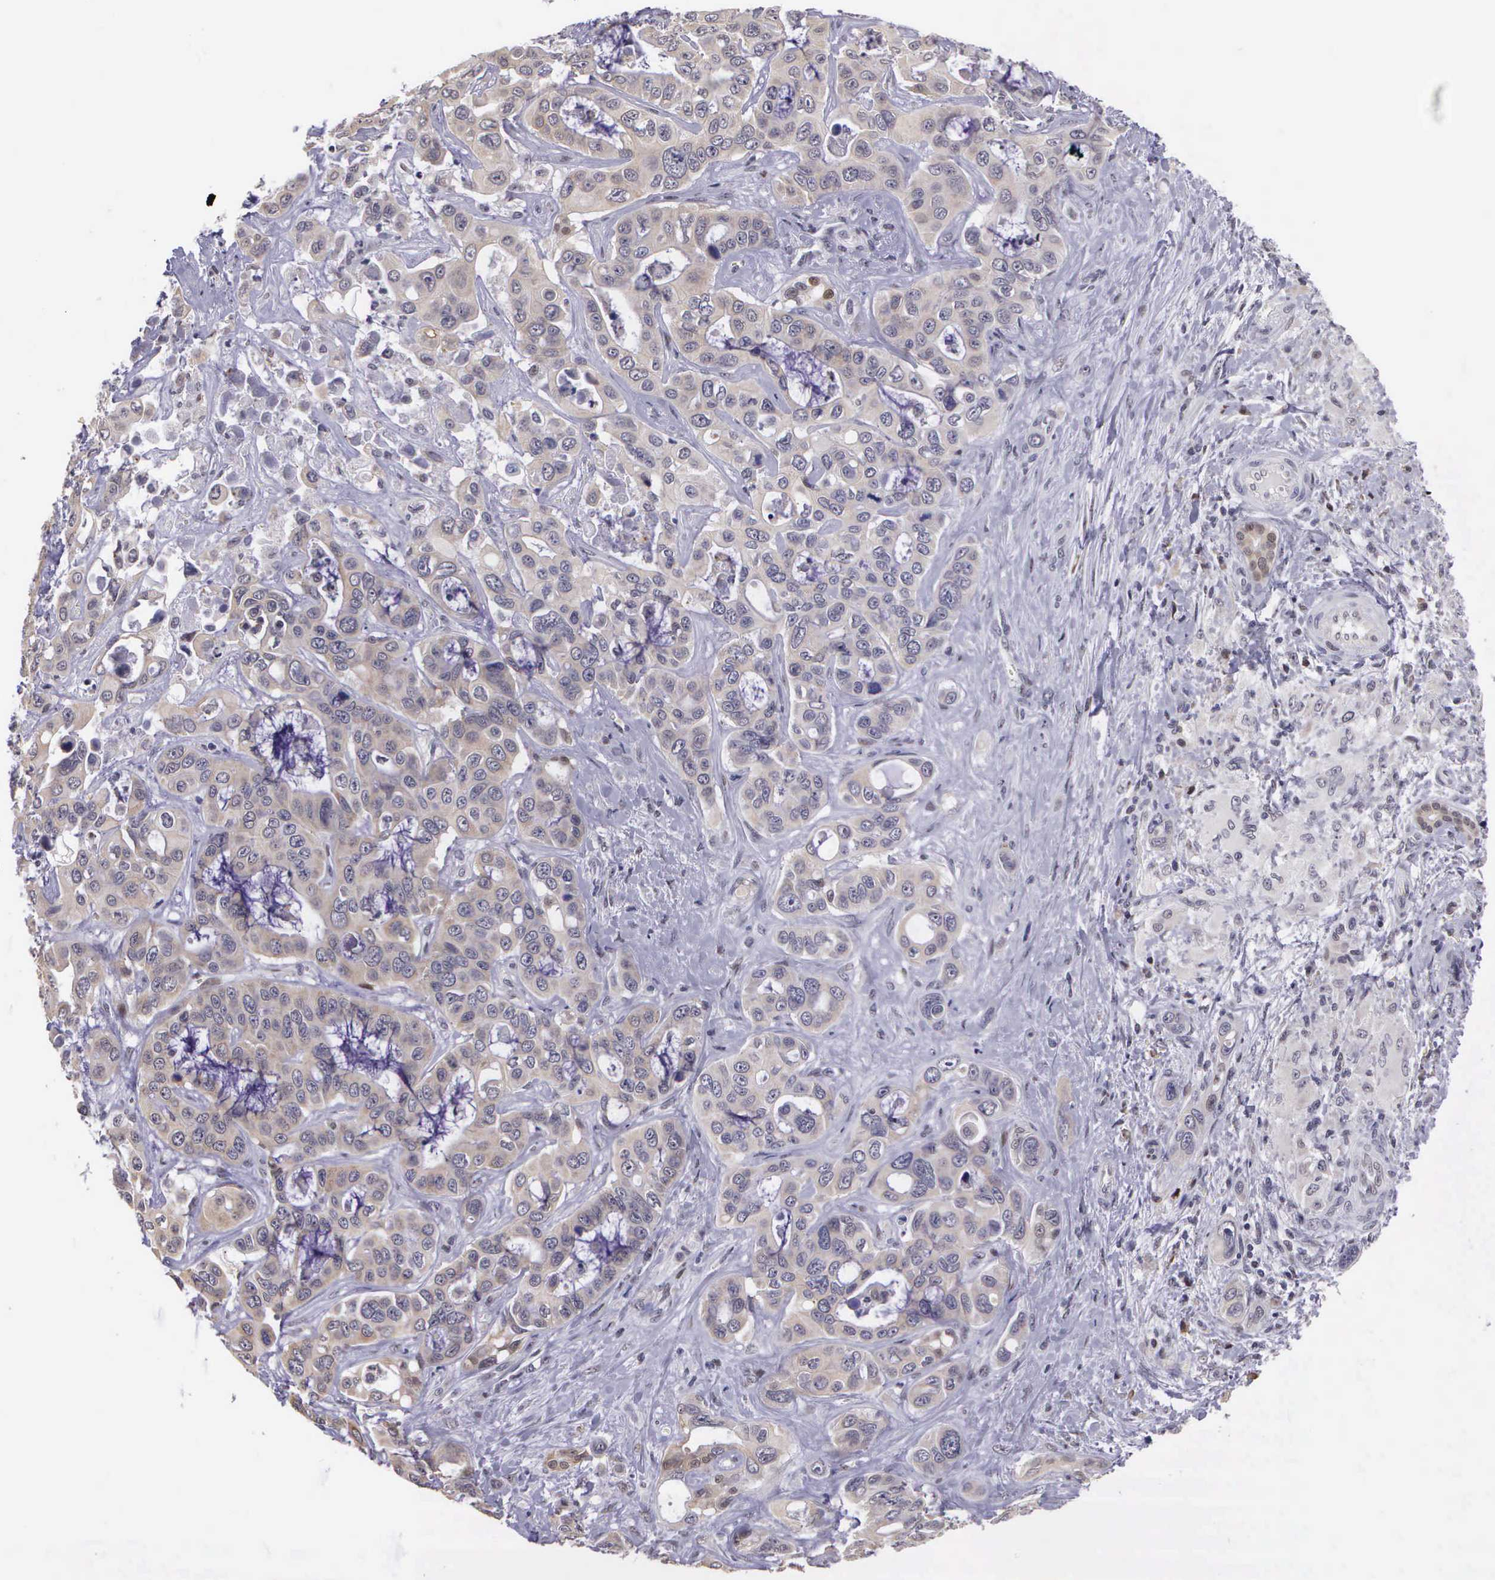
{"staining": {"intensity": "weak", "quantity": "25%-75%", "location": "cytoplasmic/membranous"}, "tissue": "liver cancer", "cell_type": "Tumor cells", "image_type": "cancer", "snomed": [{"axis": "morphology", "description": "Cholangiocarcinoma"}, {"axis": "topography", "description": "Liver"}], "caption": "Cholangiocarcinoma (liver) stained for a protein (brown) reveals weak cytoplasmic/membranous positive staining in about 25%-75% of tumor cells.", "gene": "SLC25A21", "patient": {"sex": "female", "age": 79}}